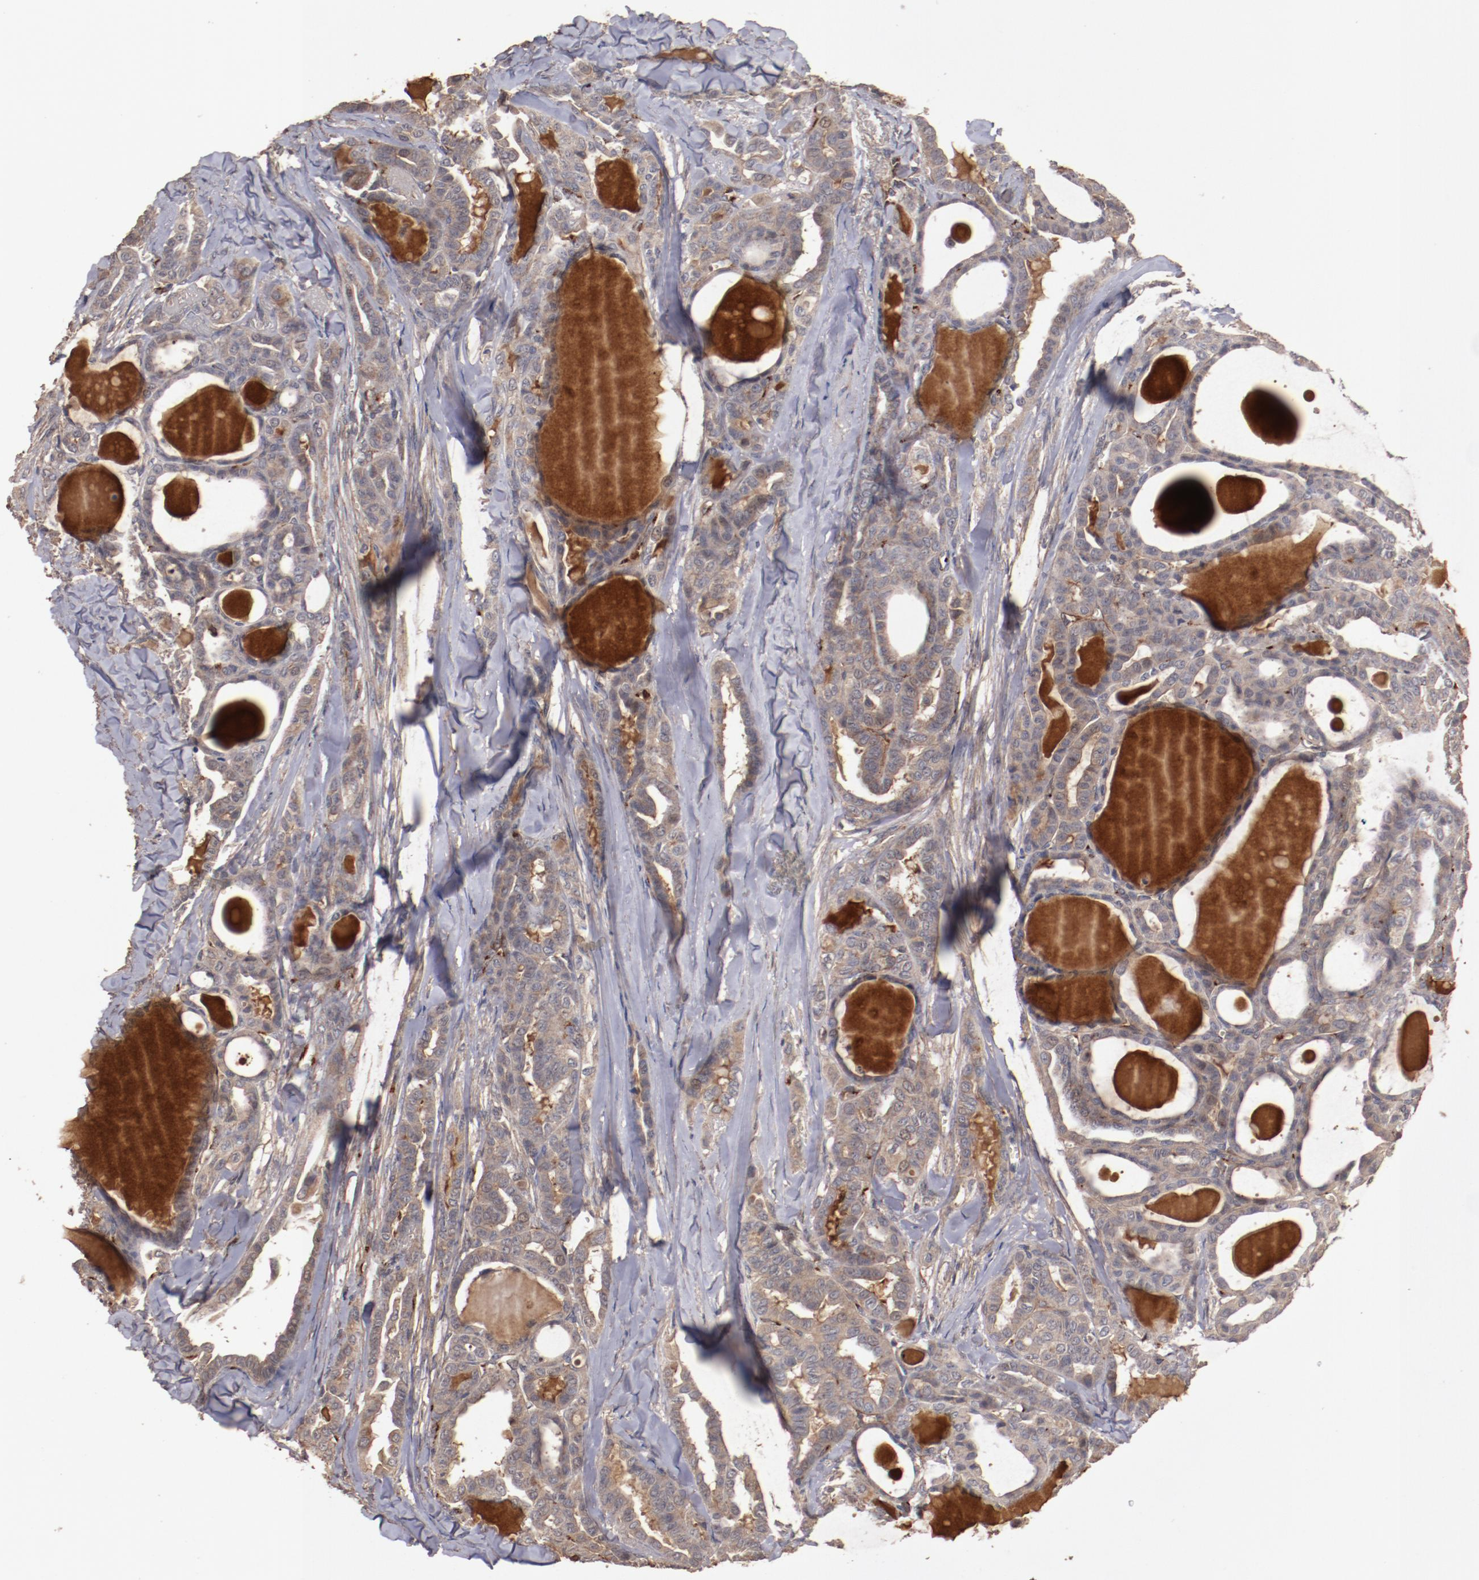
{"staining": {"intensity": "moderate", "quantity": ">75%", "location": "cytoplasmic/membranous"}, "tissue": "thyroid cancer", "cell_type": "Tumor cells", "image_type": "cancer", "snomed": [{"axis": "morphology", "description": "Carcinoma, NOS"}, {"axis": "topography", "description": "Thyroid gland"}], "caption": "Human carcinoma (thyroid) stained with a brown dye exhibits moderate cytoplasmic/membranous positive staining in about >75% of tumor cells.", "gene": "DIPK2B", "patient": {"sex": "female", "age": 91}}